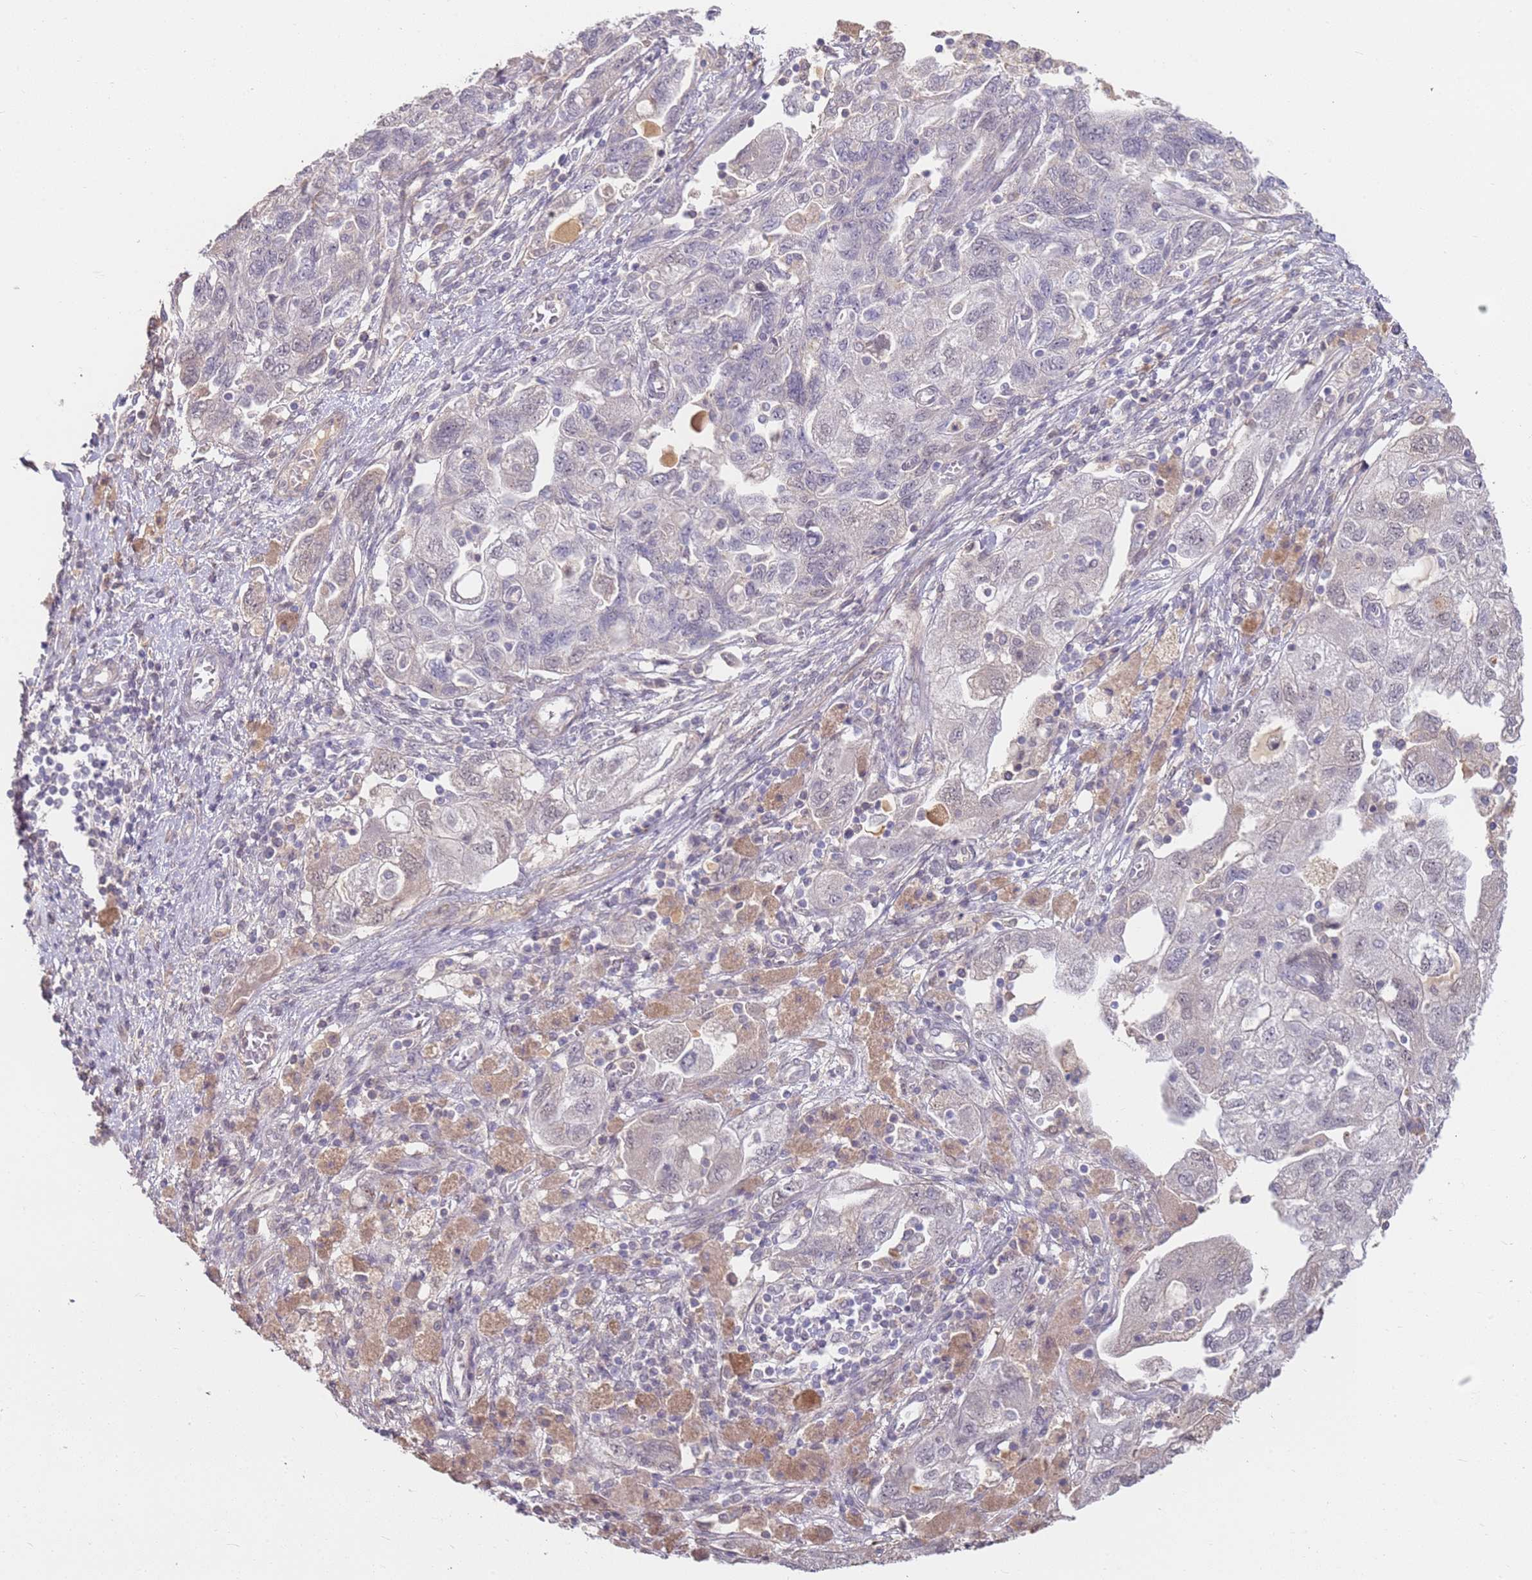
{"staining": {"intensity": "negative", "quantity": "none", "location": "none"}, "tissue": "ovarian cancer", "cell_type": "Tumor cells", "image_type": "cancer", "snomed": [{"axis": "morphology", "description": "Carcinoma, NOS"}, {"axis": "morphology", "description": "Cystadenocarcinoma, serous, NOS"}, {"axis": "topography", "description": "Ovary"}], "caption": "Protein analysis of ovarian carcinoma displays no significant expression in tumor cells.", "gene": "WDR93", "patient": {"sex": "female", "age": 69}}